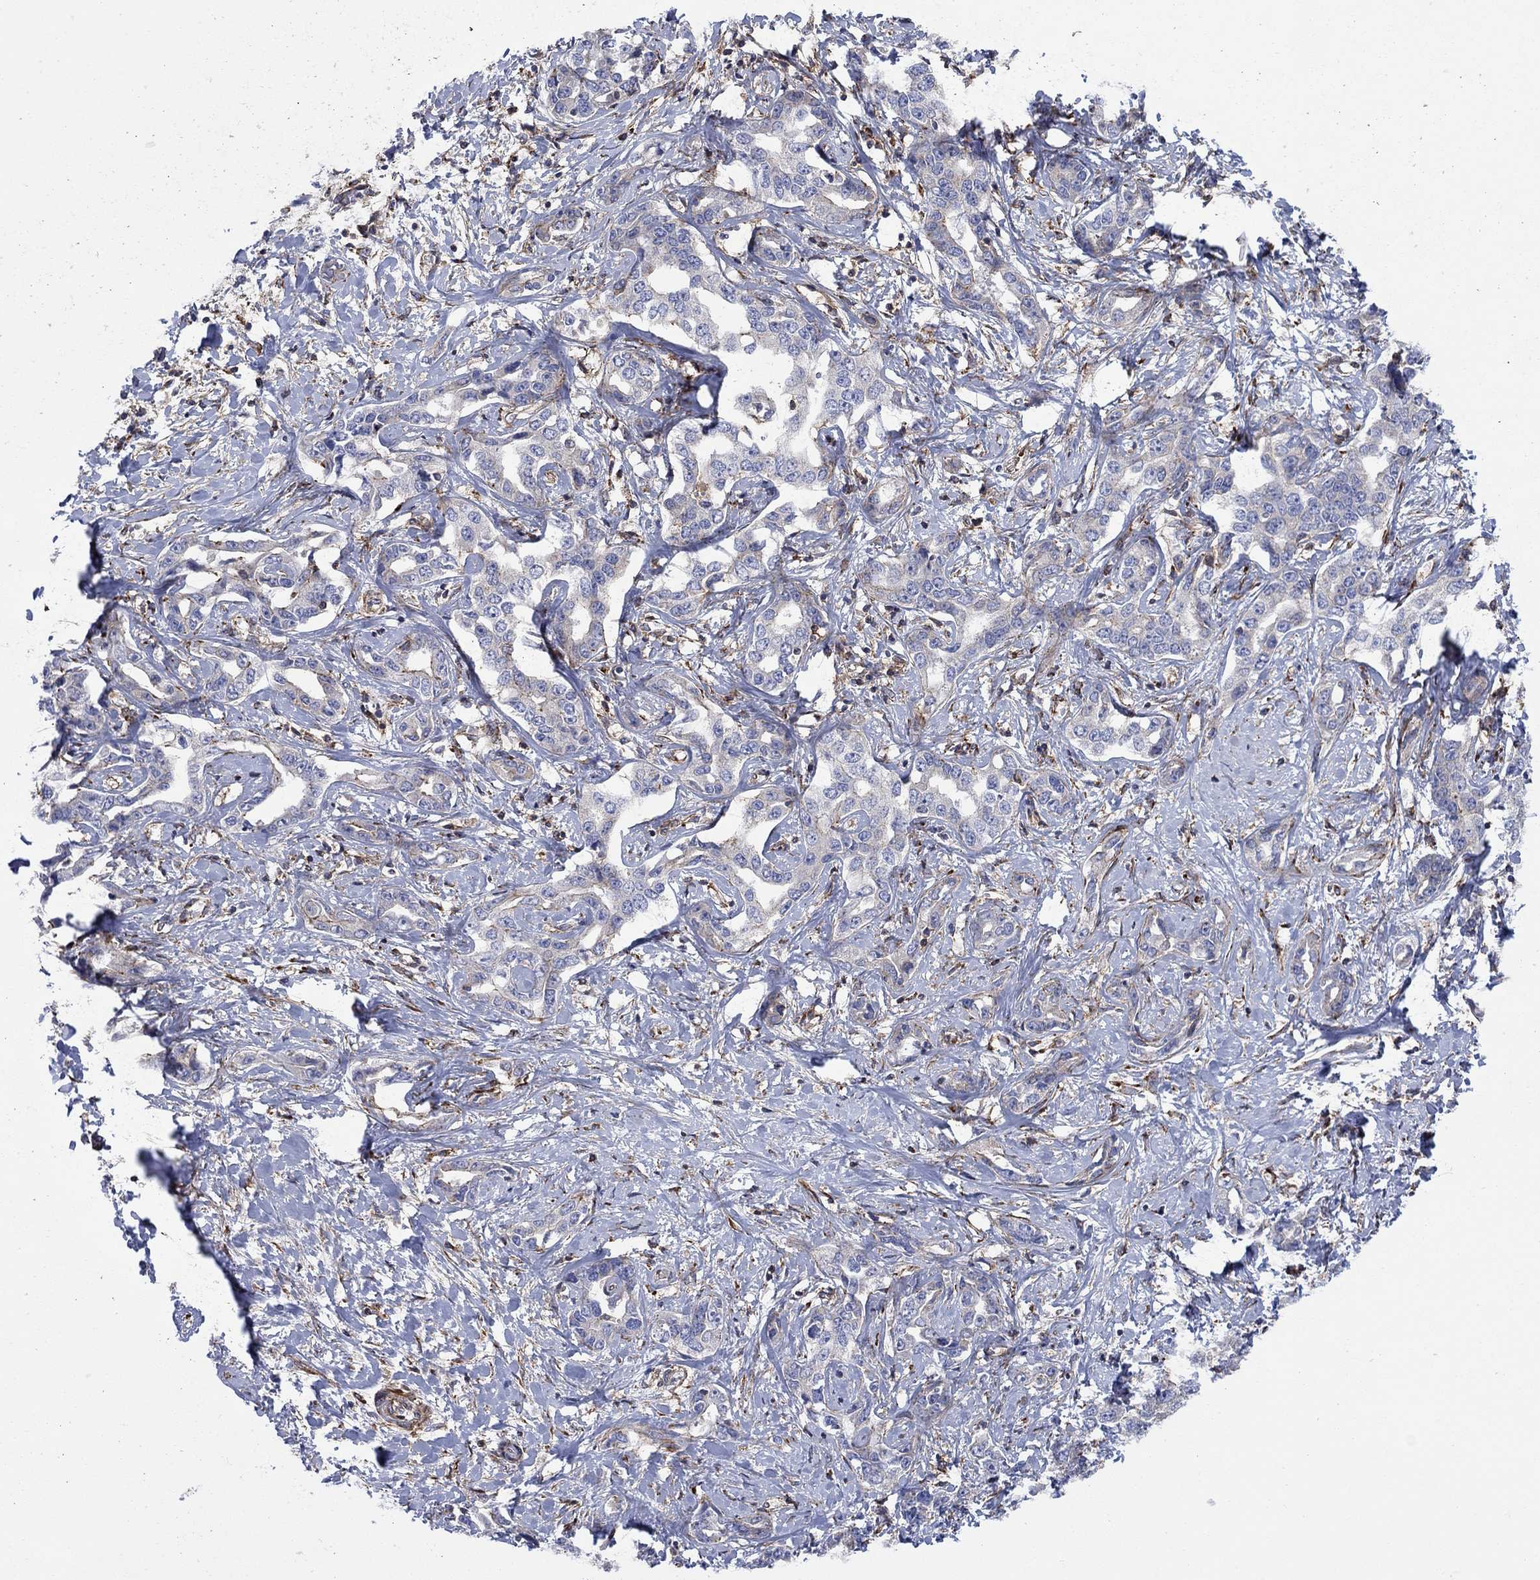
{"staining": {"intensity": "negative", "quantity": "none", "location": "none"}, "tissue": "liver cancer", "cell_type": "Tumor cells", "image_type": "cancer", "snomed": [{"axis": "morphology", "description": "Cholangiocarcinoma"}, {"axis": "topography", "description": "Liver"}], "caption": "Immunohistochemistry photomicrograph of liver cholangiocarcinoma stained for a protein (brown), which exhibits no staining in tumor cells.", "gene": "PAG1", "patient": {"sex": "male", "age": 59}}